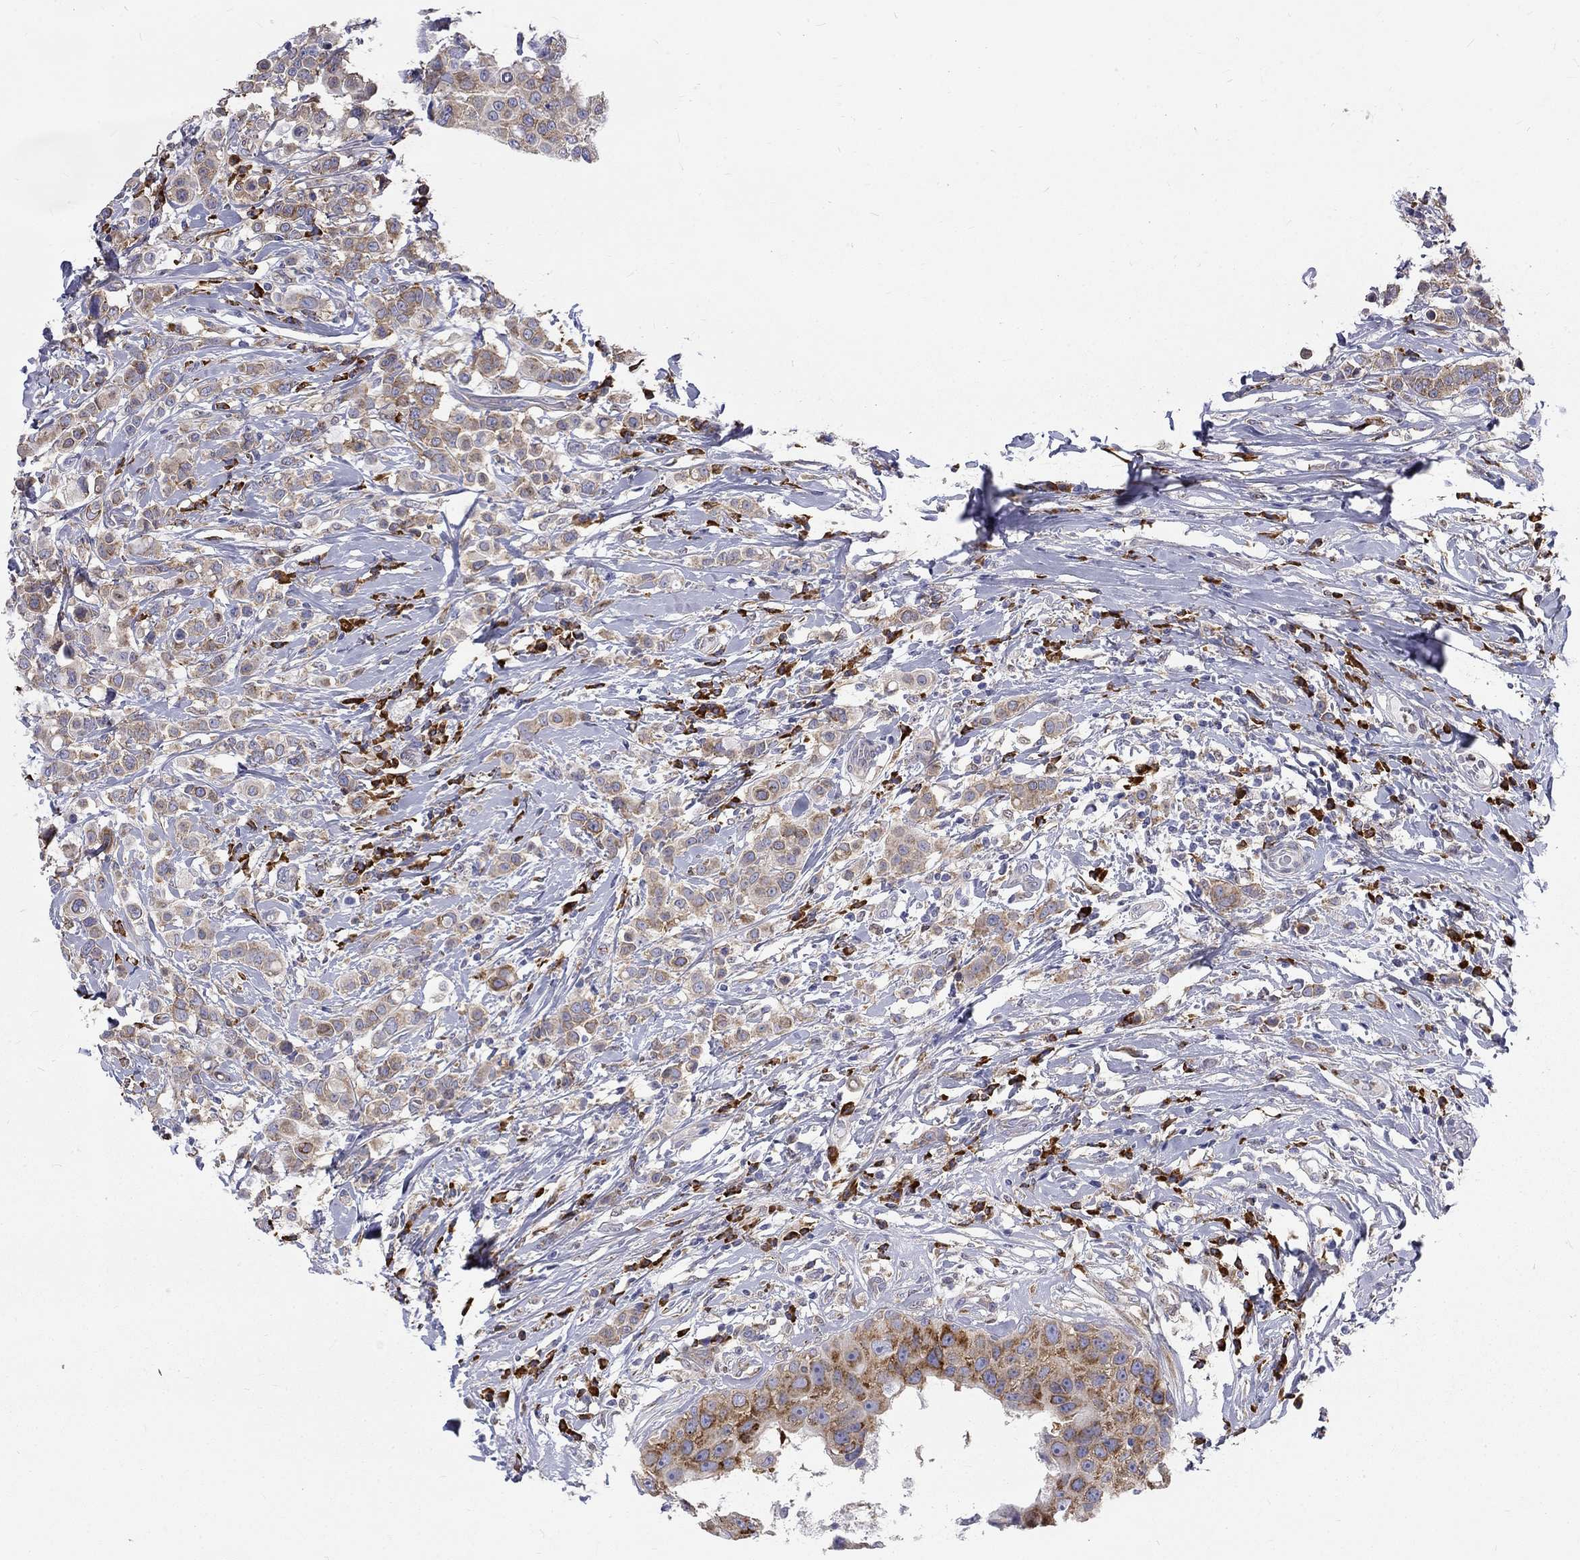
{"staining": {"intensity": "moderate", "quantity": "25%-75%", "location": "cytoplasmic/membranous"}, "tissue": "breast cancer", "cell_type": "Tumor cells", "image_type": "cancer", "snomed": [{"axis": "morphology", "description": "Duct carcinoma"}, {"axis": "topography", "description": "Breast"}], "caption": "The image shows immunohistochemical staining of breast infiltrating ductal carcinoma. There is moderate cytoplasmic/membranous expression is appreciated in approximately 25%-75% of tumor cells.", "gene": "PABPC4", "patient": {"sex": "female", "age": 27}}